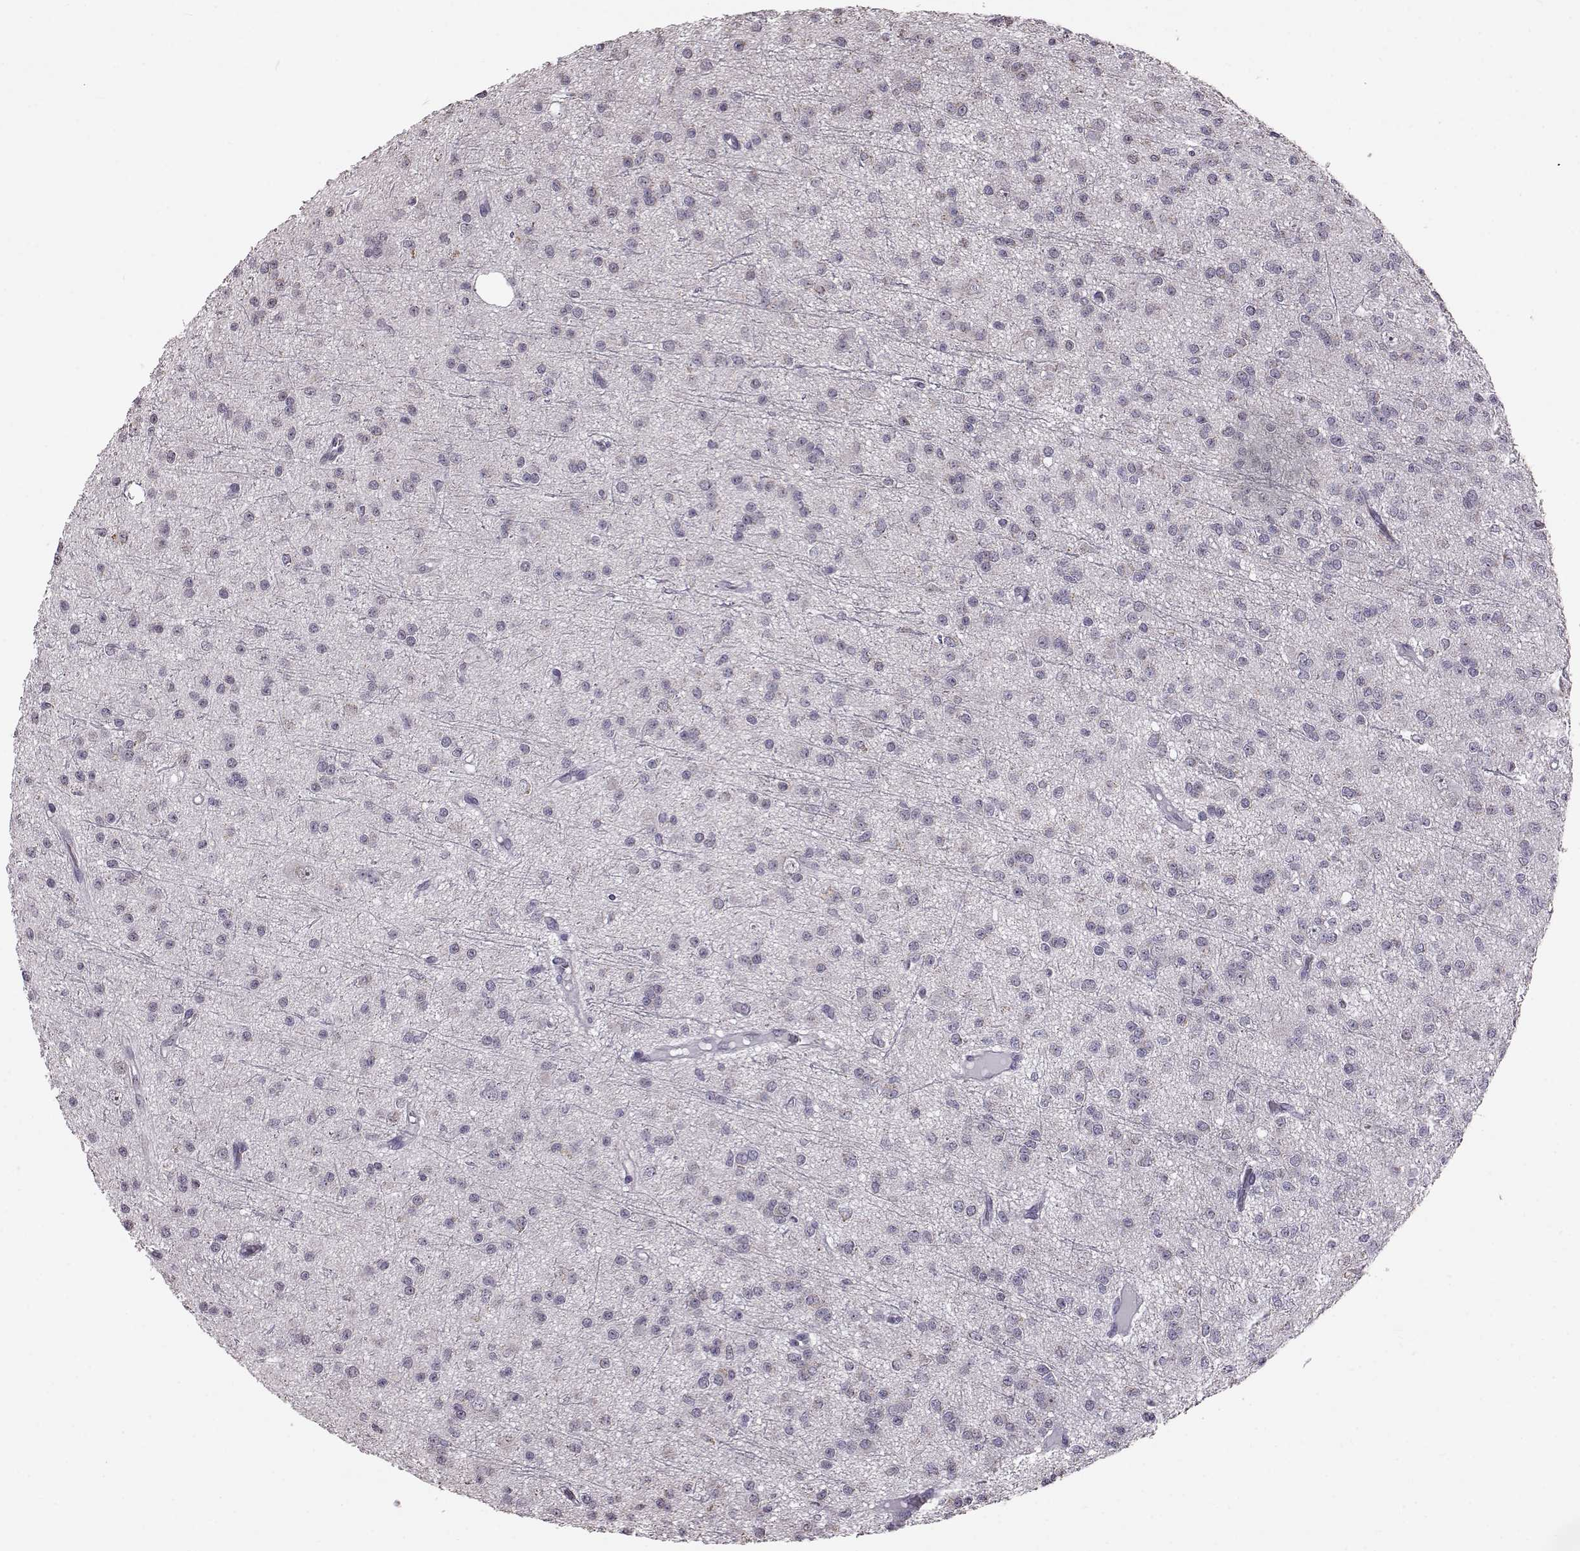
{"staining": {"intensity": "negative", "quantity": "none", "location": "none"}, "tissue": "glioma", "cell_type": "Tumor cells", "image_type": "cancer", "snomed": [{"axis": "morphology", "description": "Glioma, malignant, Low grade"}, {"axis": "topography", "description": "Brain"}], "caption": "Immunohistochemistry (IHC) histopathology image of malignant low-grade glioma stained for a protein (brown), which shows no staining in tumor cells.", "gene": "ALDH3A1", "patient": {"sex": "male", "age": 27}}